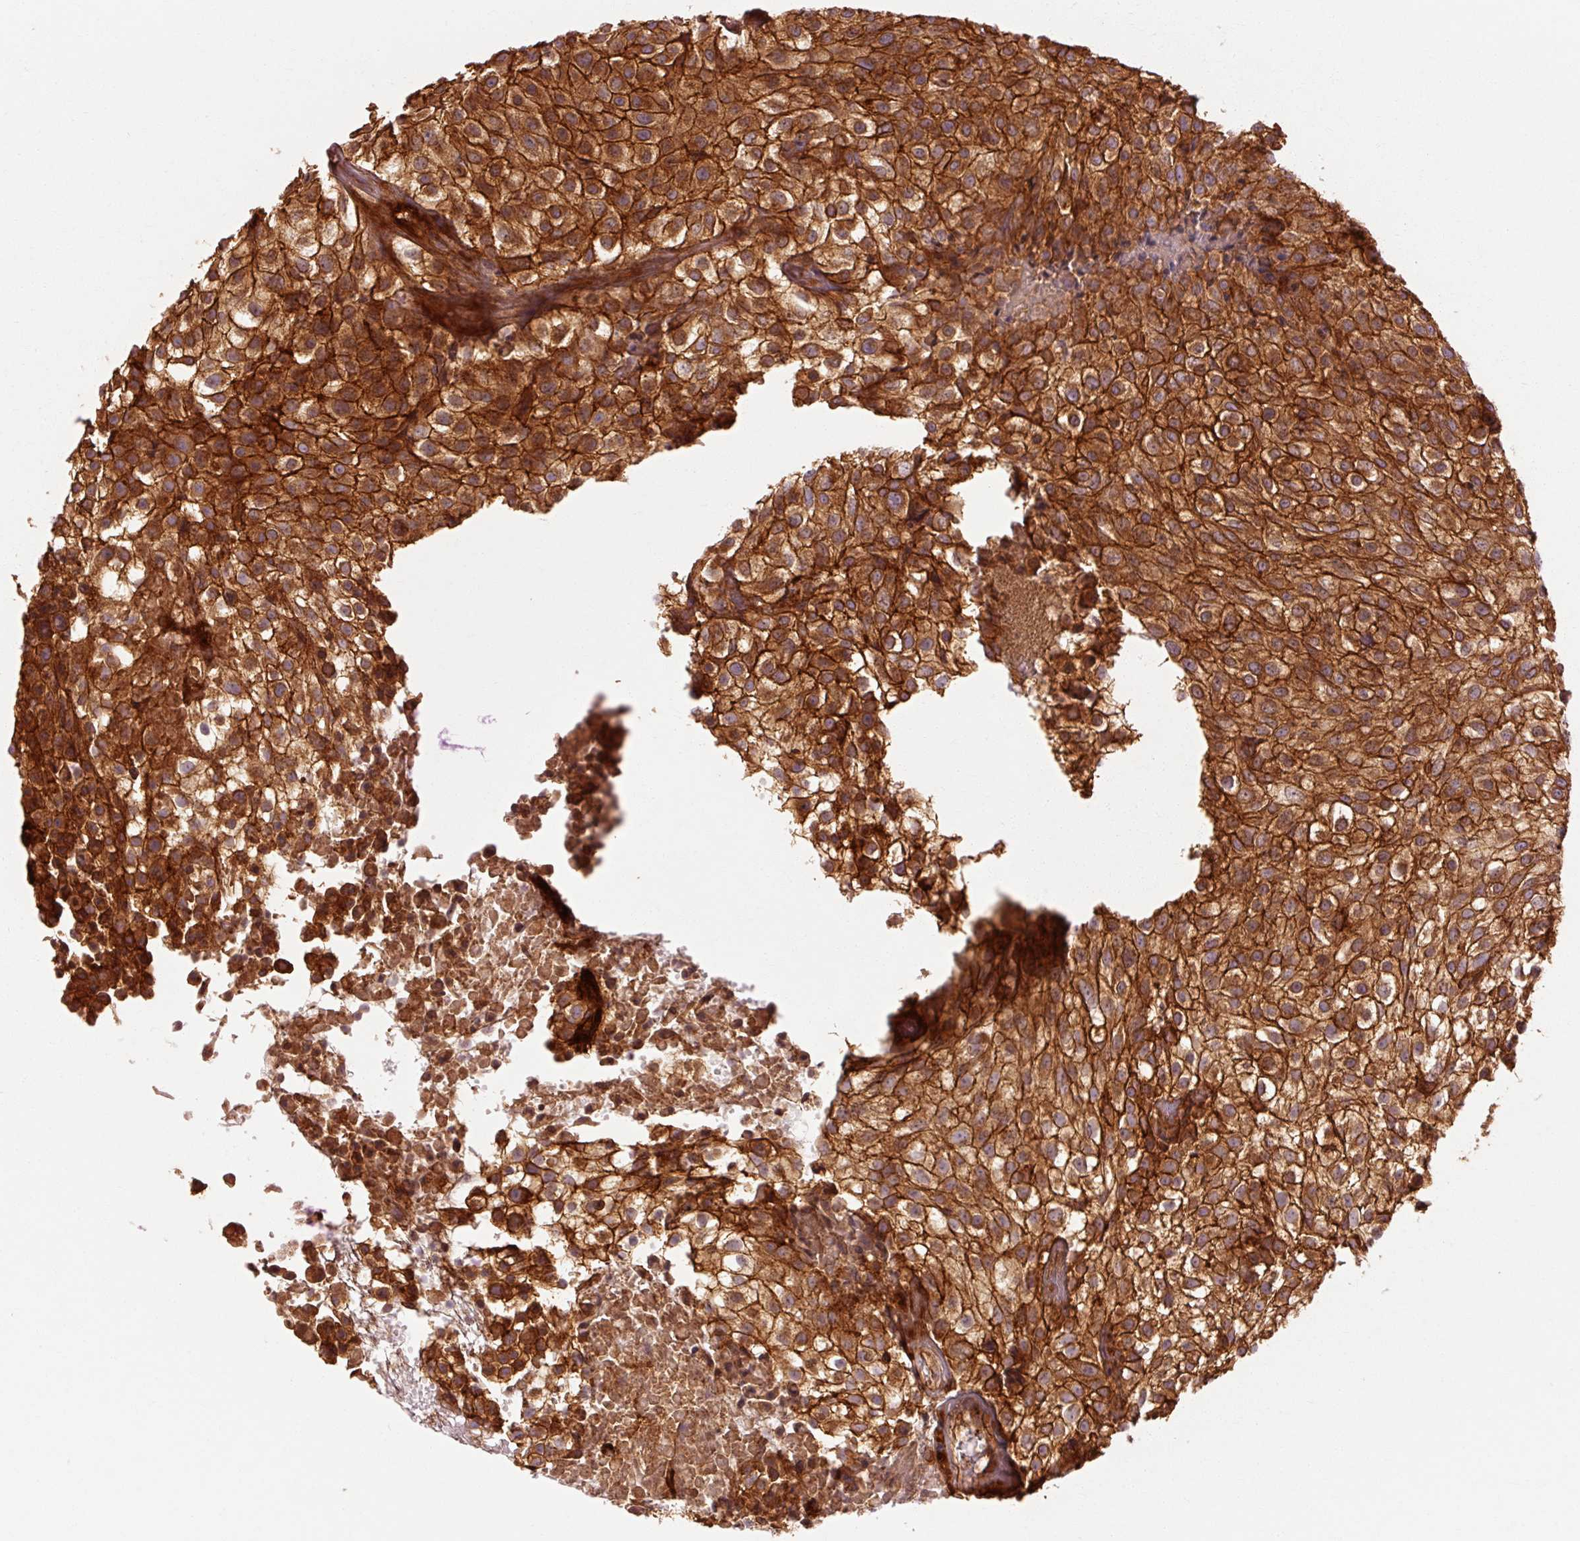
{"staining": {"intensity": "strong", "quantity": ">75%", "location": "cytoplasmic/membranous"}, "tissue": "urothelial cancer", "cell_type": "Tumor cells", "image_type": "cancer", "snomed": [{"axis": "morphology", "description": "Urothelial carcinoma, High grade"}, {"axis": "topography", "description": "Urinary bladder"}], "caption": "This image shows urothelial cancer stained with IHC to label a protein in brown. The cytoplasmic/membranous of tumor cells show strong positivity for the protein. Nuclei are counter-stained blue.", "gene": "CTNNA1", "patient": {"sex": "male", "age": 56}}